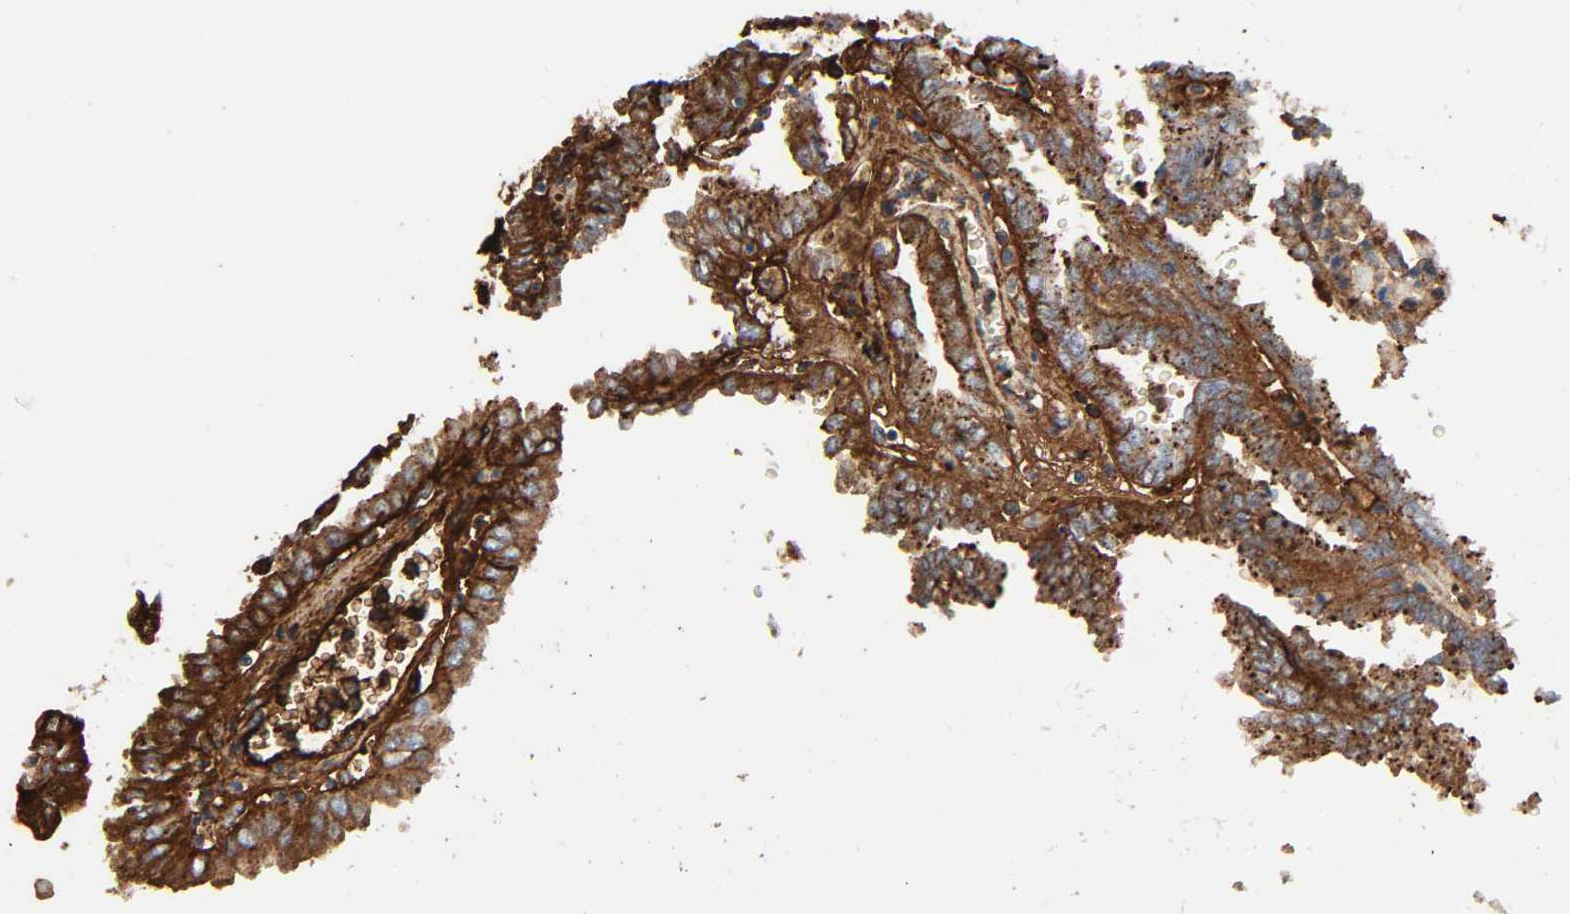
{"staining": {"intensity": "strong", "quantity": ">75%", "location": "cytoplasmic/membranous"}, "tissue": "renal cancer", "cell_type": "Tumor cells", "image_type": "cancer", "snomed": [{"axis": "morphology", "description": "Inflammation, NOS"}, {"axis": "morphology", "description": "Adenocarcinoma, NOS"}, {"axis": "topography", "description": "Kidney"}], "caption": "Immunohistochemical staining of adenocarcinoma (renal) demonstrates strong cytoplasmic/membranous protein staining in approximately >75% of tumor cells.", "gene": "C3", "patient": {"sex": "male", "age": 68}}